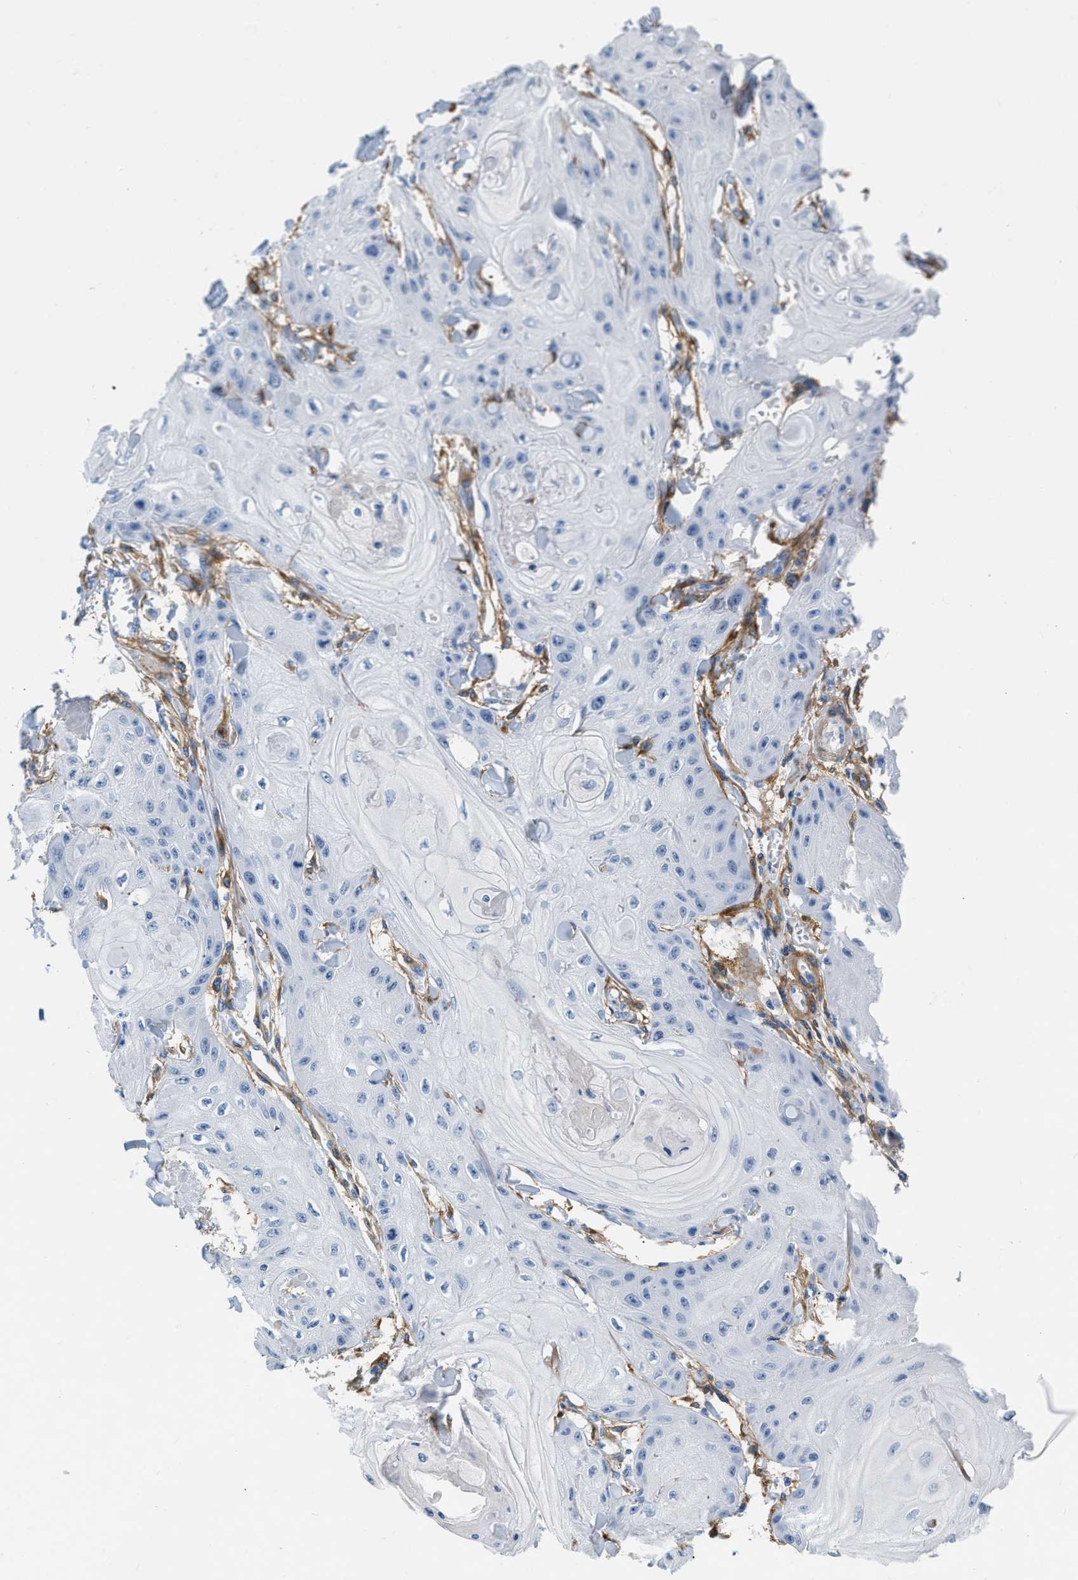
{"staining": {"intensity": "negative", "quantity": "none", "location": "none"}, "tissue": "skin cancer", "cell_type": "Tumor cells", "image_type": "cancer", "snomed": [{"axis": "morphology", "description": "Squamous cell carcinoma, NOS"}, {"axis": "topography", "description": "Skin"}], "caption": "A photomicrograph of skin cancer (squamous cell carcinoma) stained for a protein demonstrates no brown staining in tumor cells. (Brightfield microscopy of DAB immunohistochemistry (IHC) at high magnification).", "gene": "PDGFRB", "patient": {"sex": "male", "age": 74}}